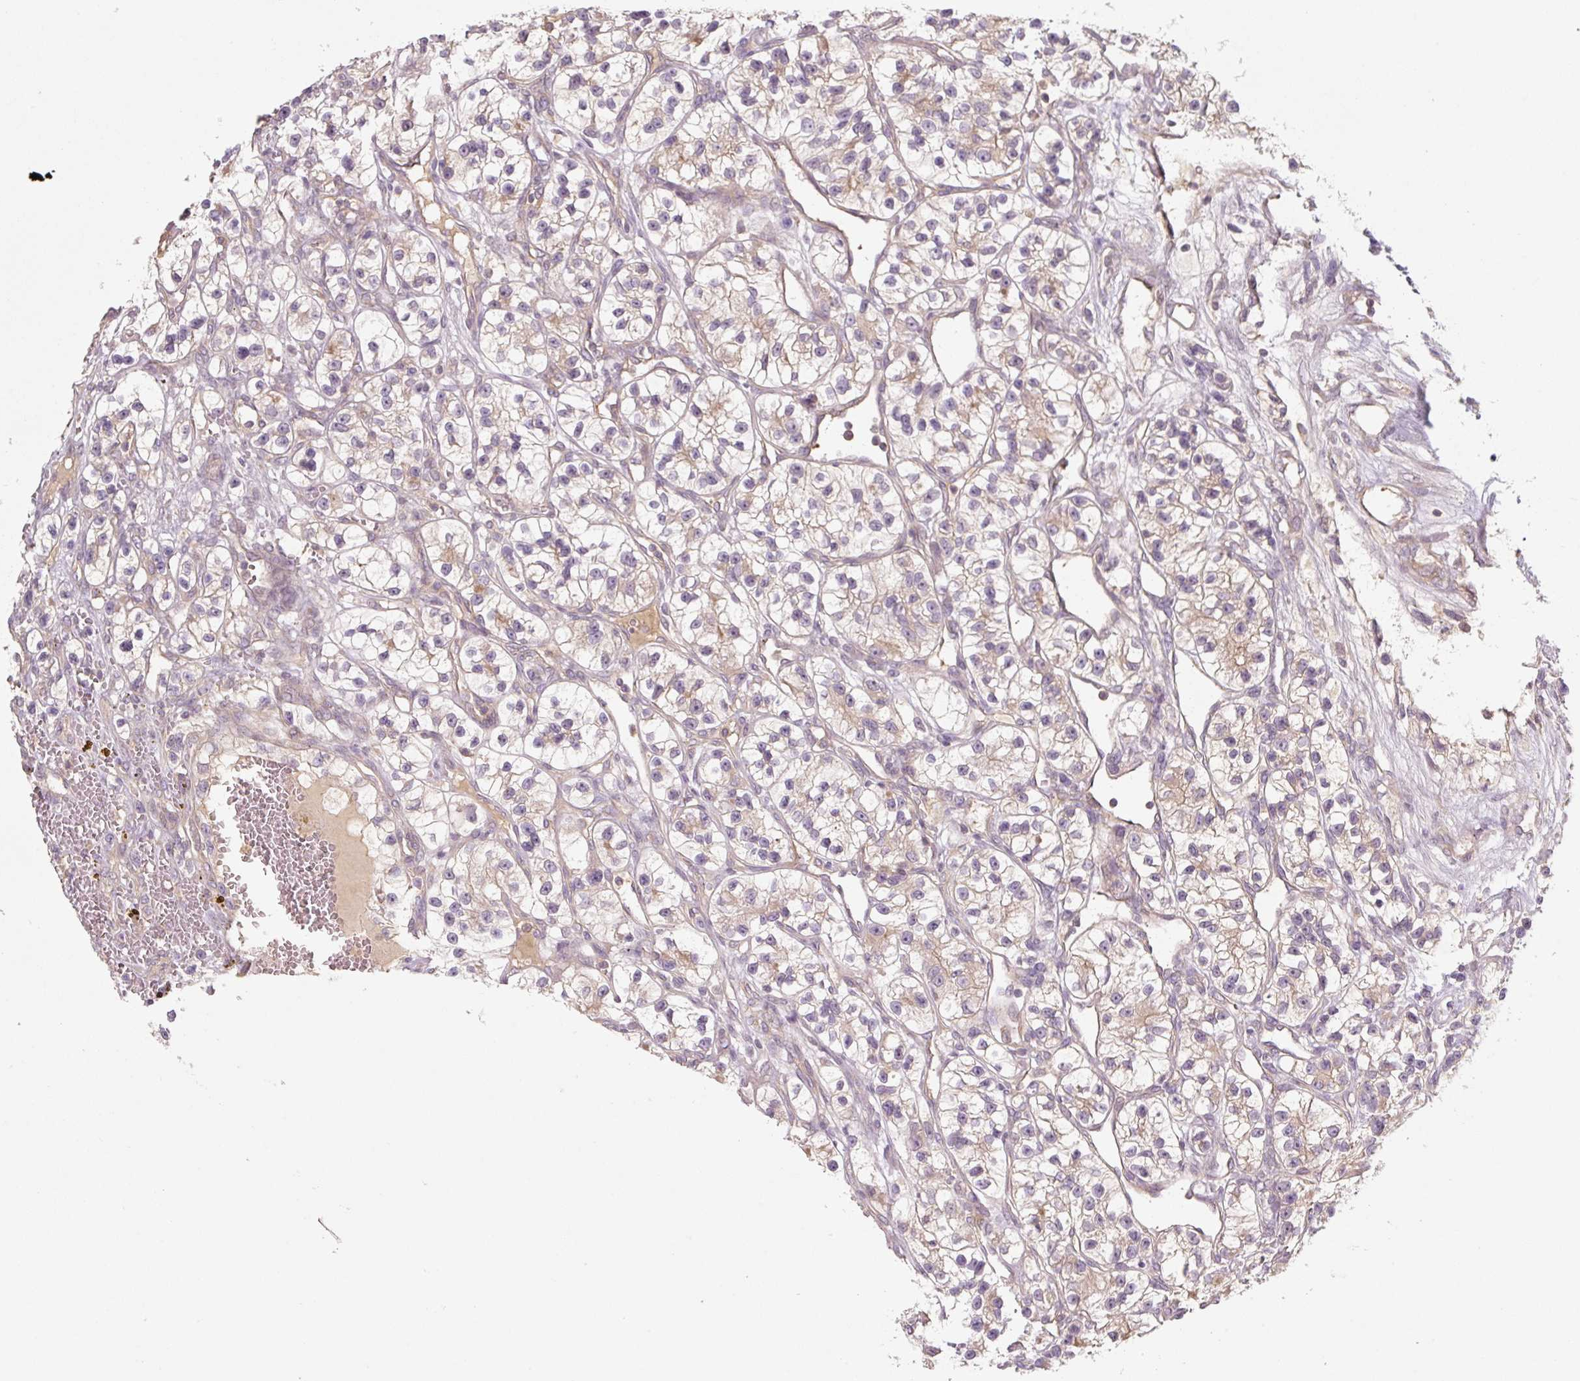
{"staining": {"intensity": "negative", "quantity": "none", "location": "none"}, "tissue": "renal cancer", "cell_type": "Tumor cells", "image_type": "cancer", "snomed": [{"axis": "morphology", "description": "Adenocarcinoma, NOS"}, {"axis": "topography", "description": "Kidney"}], "caption": "Photomicrograph shows no significant protein staining in tumor cells of adenocarcinoma (renal).", "gene": "C2orf73", "patient": {"sex": "female", "age": 57}}